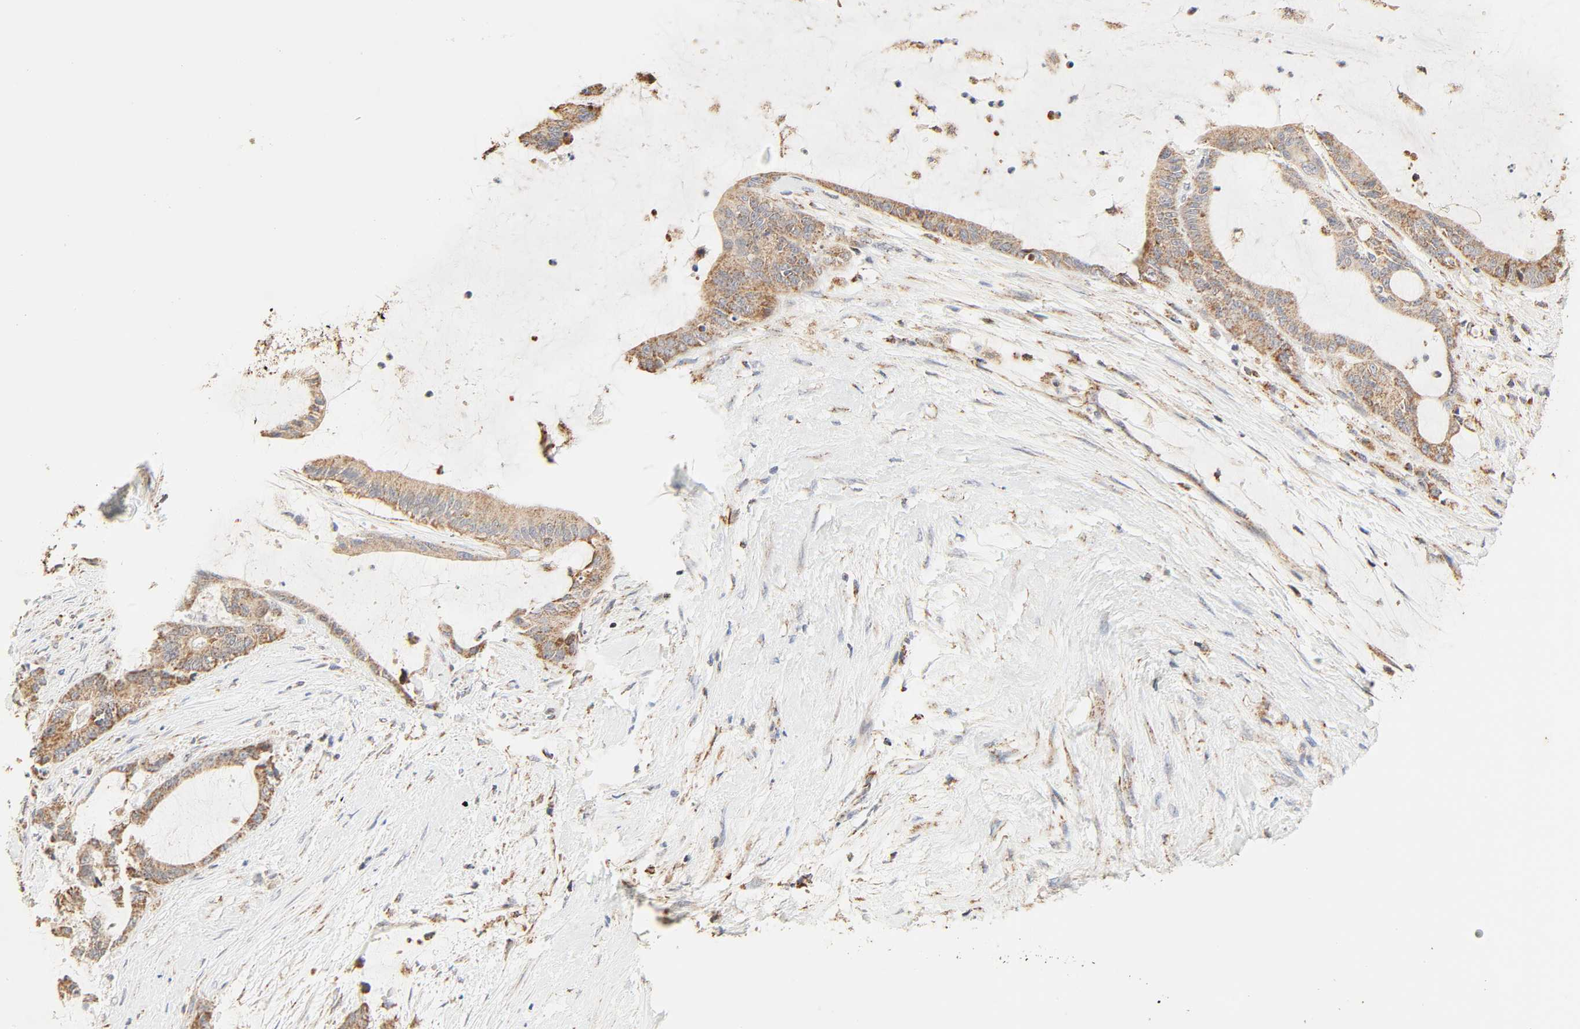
{"staining": {"intensity": "moderate", "quantity": ">75%", "location": "cytoplasmic/membranous"}, "tissue": "liver cancer", "cell_type": "Tumor cells", "image_type": "cancer", "snomed": [{"axis": "morphology", "description": "Cholangiocarcinoma"}, {"axis": "topography", "description": "Liver"}], "caption": "Tumor cells reveal moderate cytoplasmic/membranous staining in about >75% of cells in liver cancer.", "gene": "ZMAT5", "patient": {"sex": "female", "age": 73}}